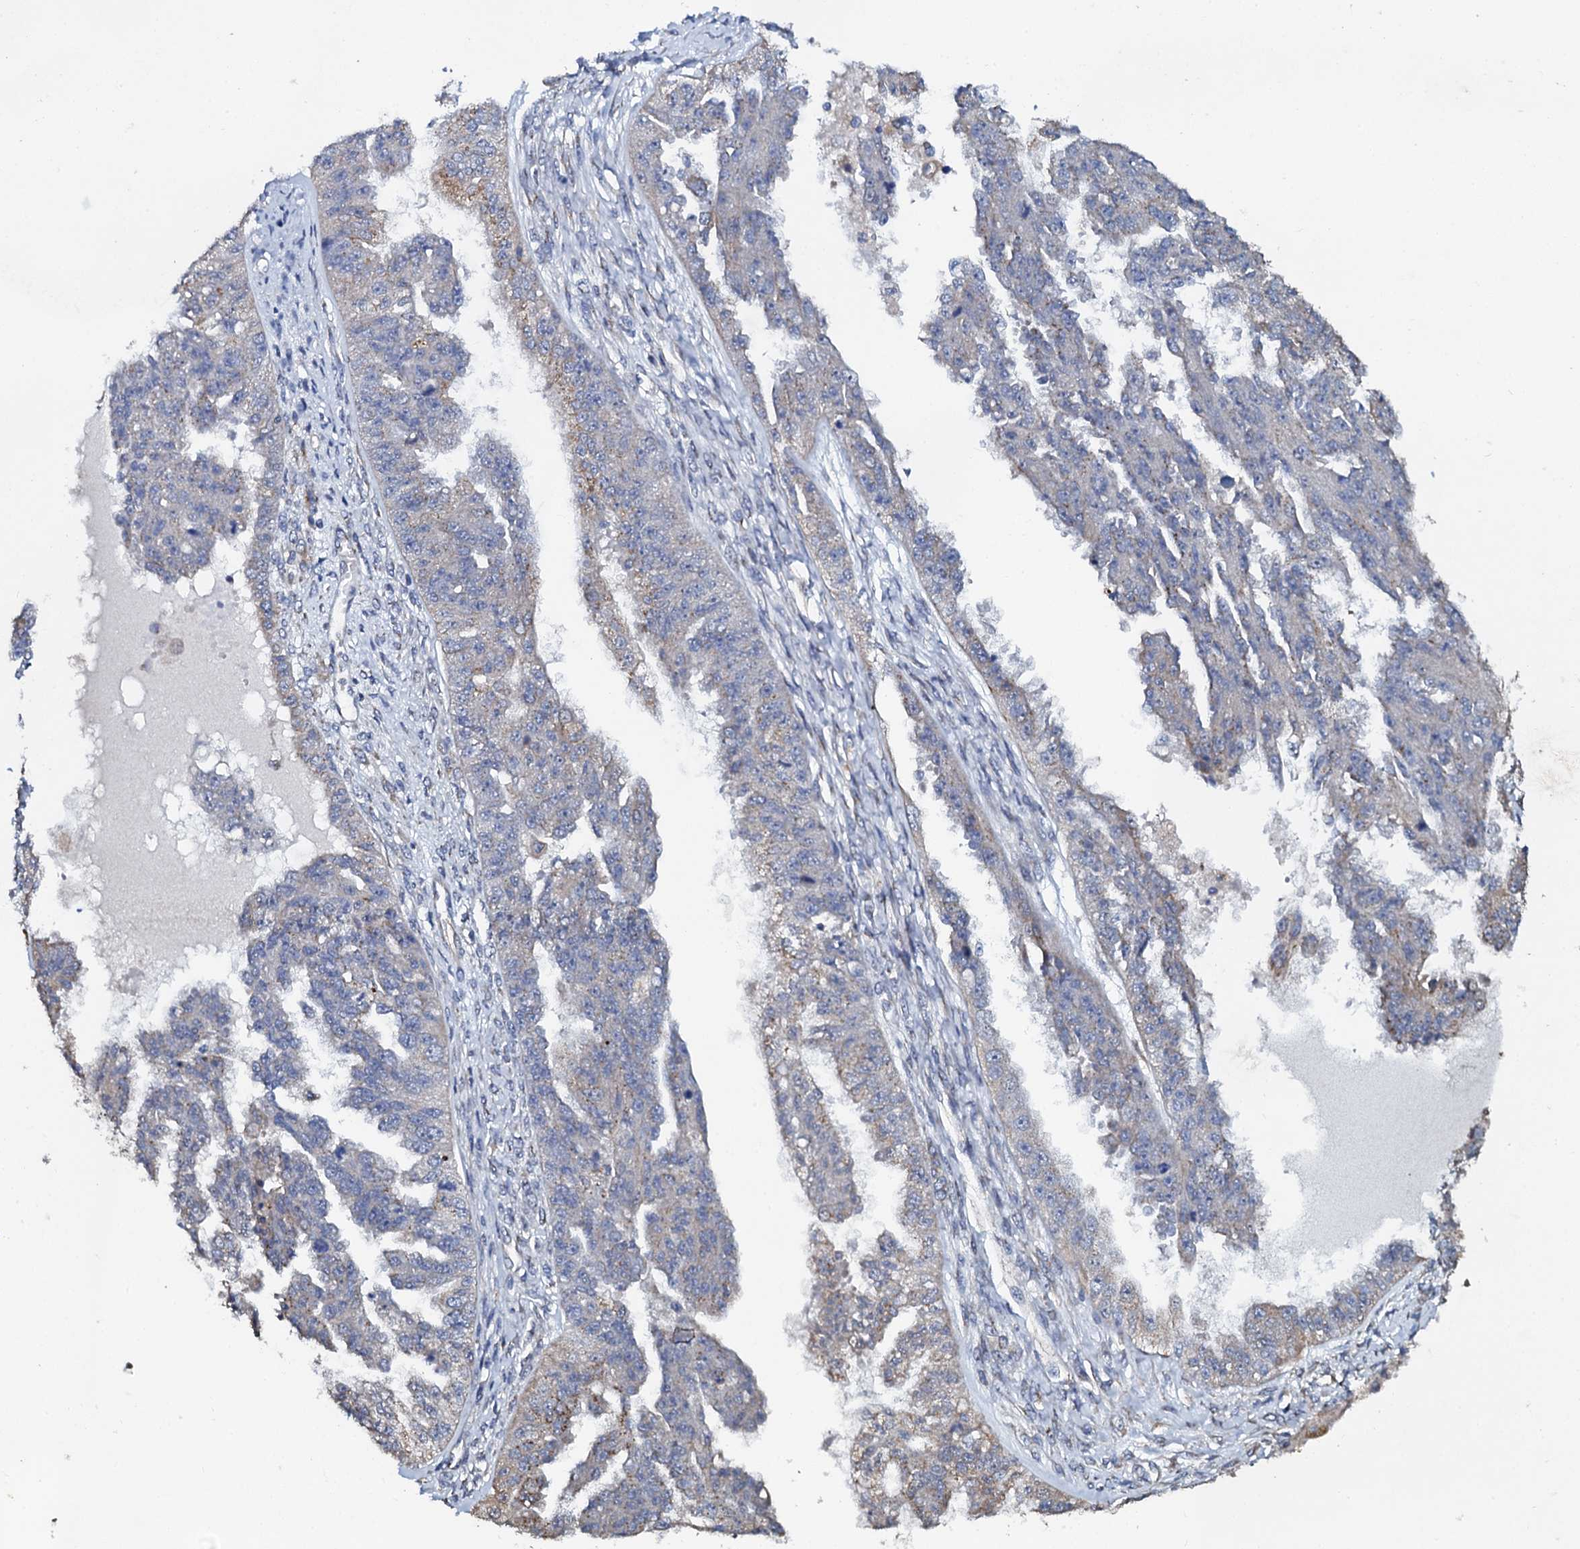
{"staining": {"intensity": "weak", "quantity": "<25%", "location": "cytoplasmic/membranous"}, "tissue": "ovarian cancer", "cell_type": "Tumor cells", "image_type": "cancer", "snomed": [{"axis": "morphology", "description": "Cystadenocarcinoma, serous, NOS"}, {"axis": "topography", "description": "Ovary"}], "caption": "DAB immunohistochemical staining of human ovarian serous cystadenocarcinoma displays no significant expression in tumor cells.", "gene": "GLCE", "patient": {"sex": "female", "age": 58}}